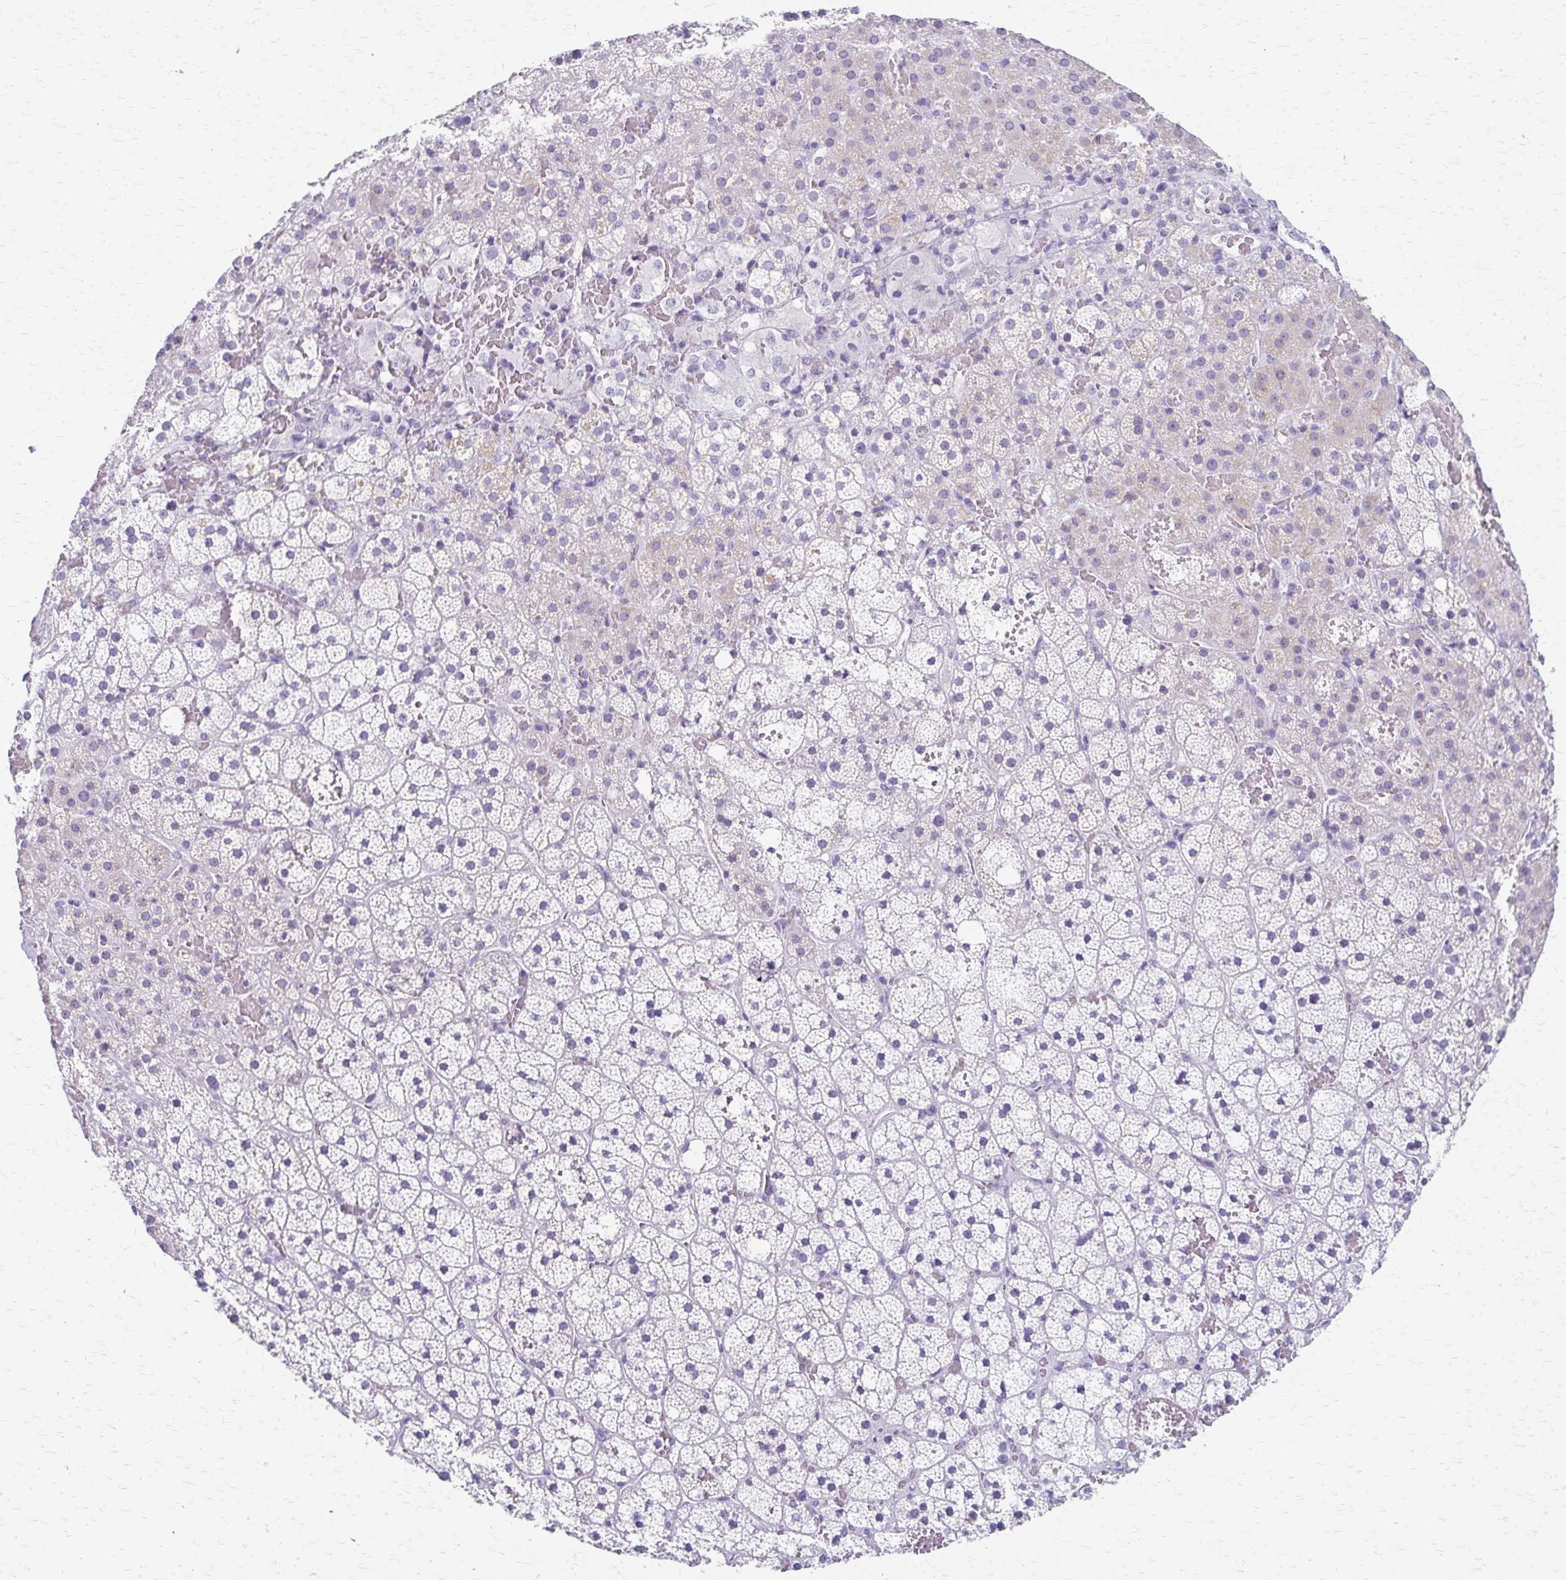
{"staining": {"intensity": "negative", "quantity": "none", "location": "none"}, "tissue": "adrenal gland", "cell_type": "Glandular cells", "image_type": "normal", "snomed": [{"axis": "morphology", "description": "Normal tissue, NOS"}, {"axis": "topography", "description": "Adrenal gland"}], "caption": "Protein analysis of normal adrenal gland shows no significant expression in glandular cells.", "gene": "ZSCAN5B", "patient": {"sex": "male", "age": 53}}